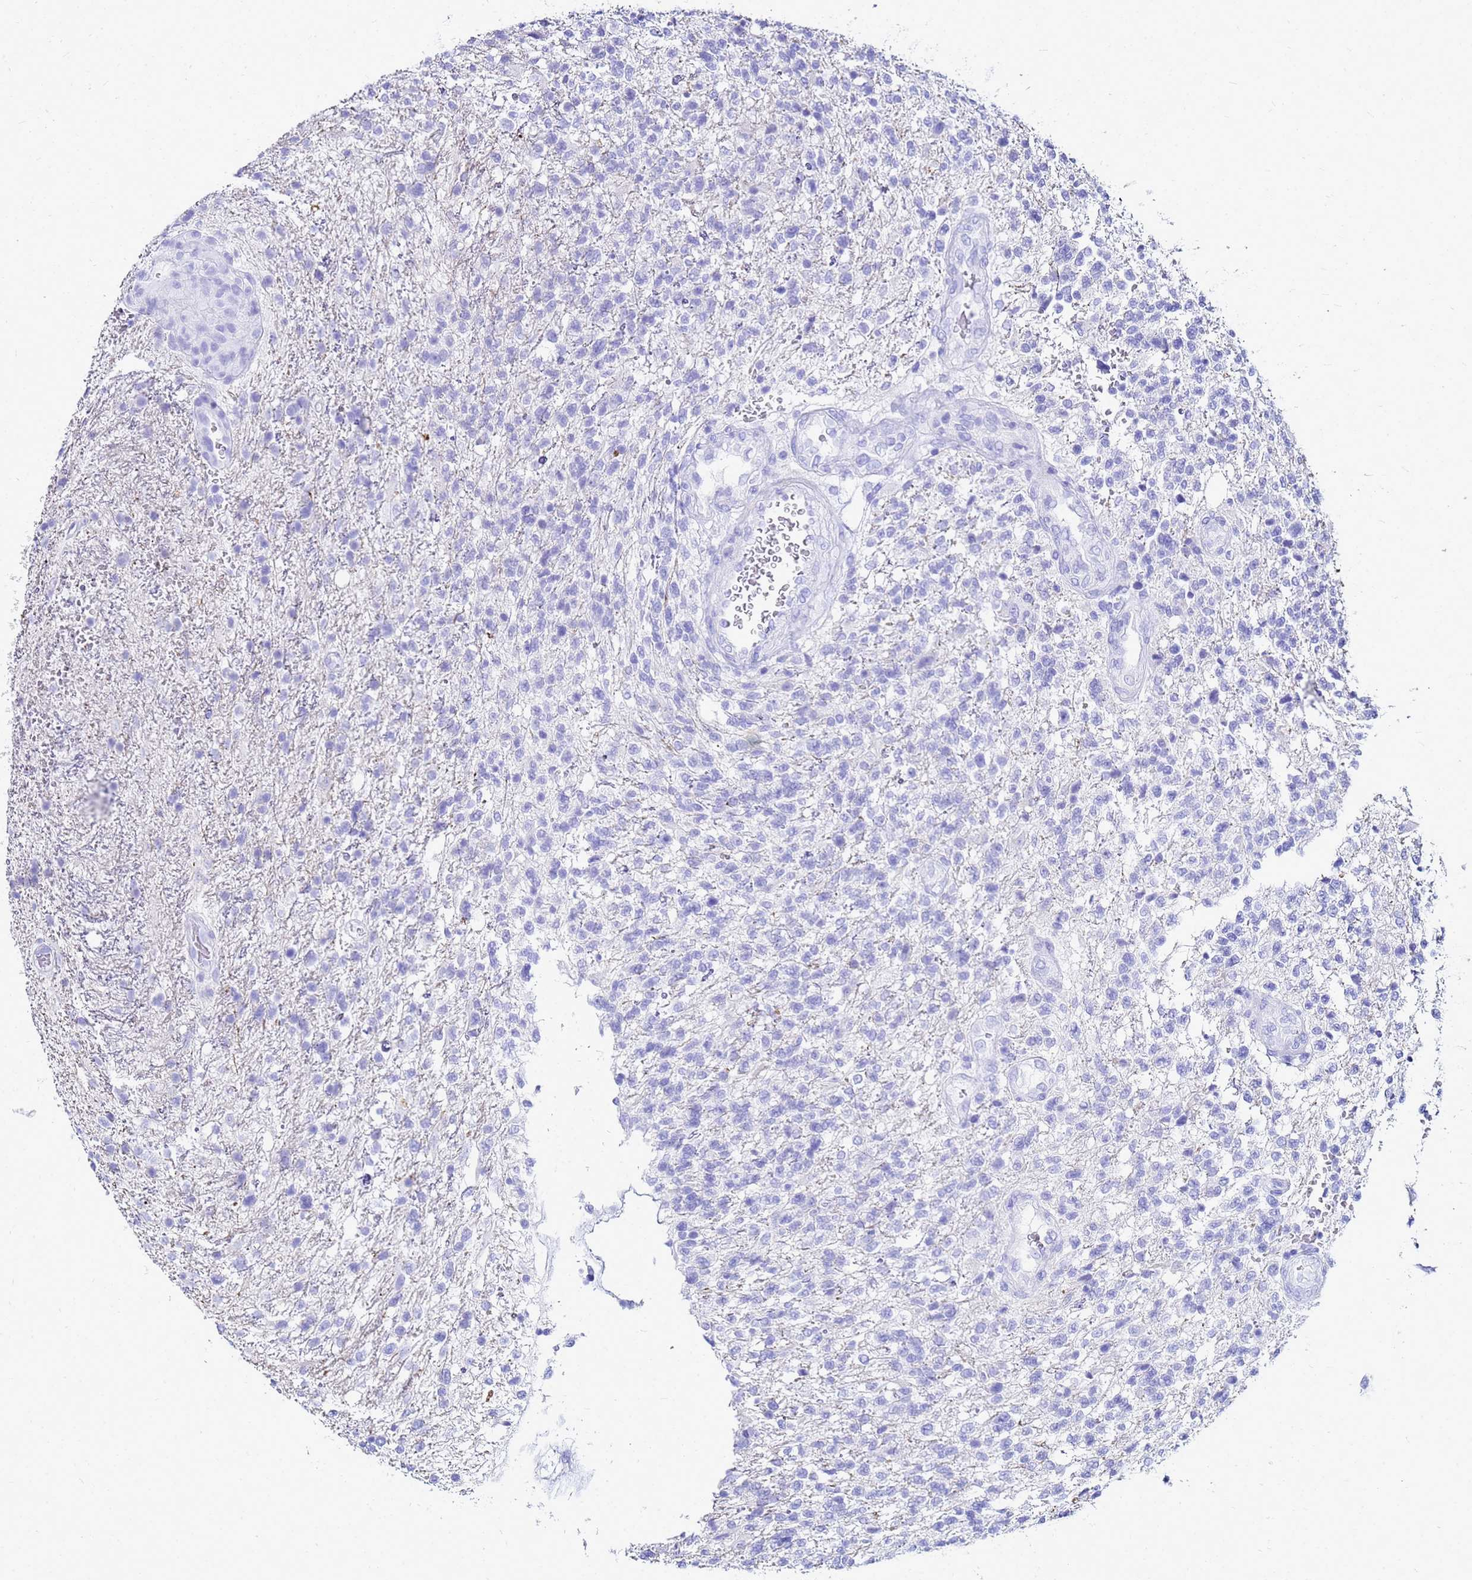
{"staining": {"intensity": "negative", "quantity": "none", "location": "none"}, "tissue": "glioma", "cell_type": "Tumor cells", "image_type": "cancer", "snomed": [{"axis": "morphology", "description": "Glioma, malignant, High grade"}, {"axis": "topography", "description": "Brain"}], "caption": "The micrograph demonstrates no staining of tumor cells in glioma.", "gene": "CKB", "patient": {"sex": "male", "age": 56}}